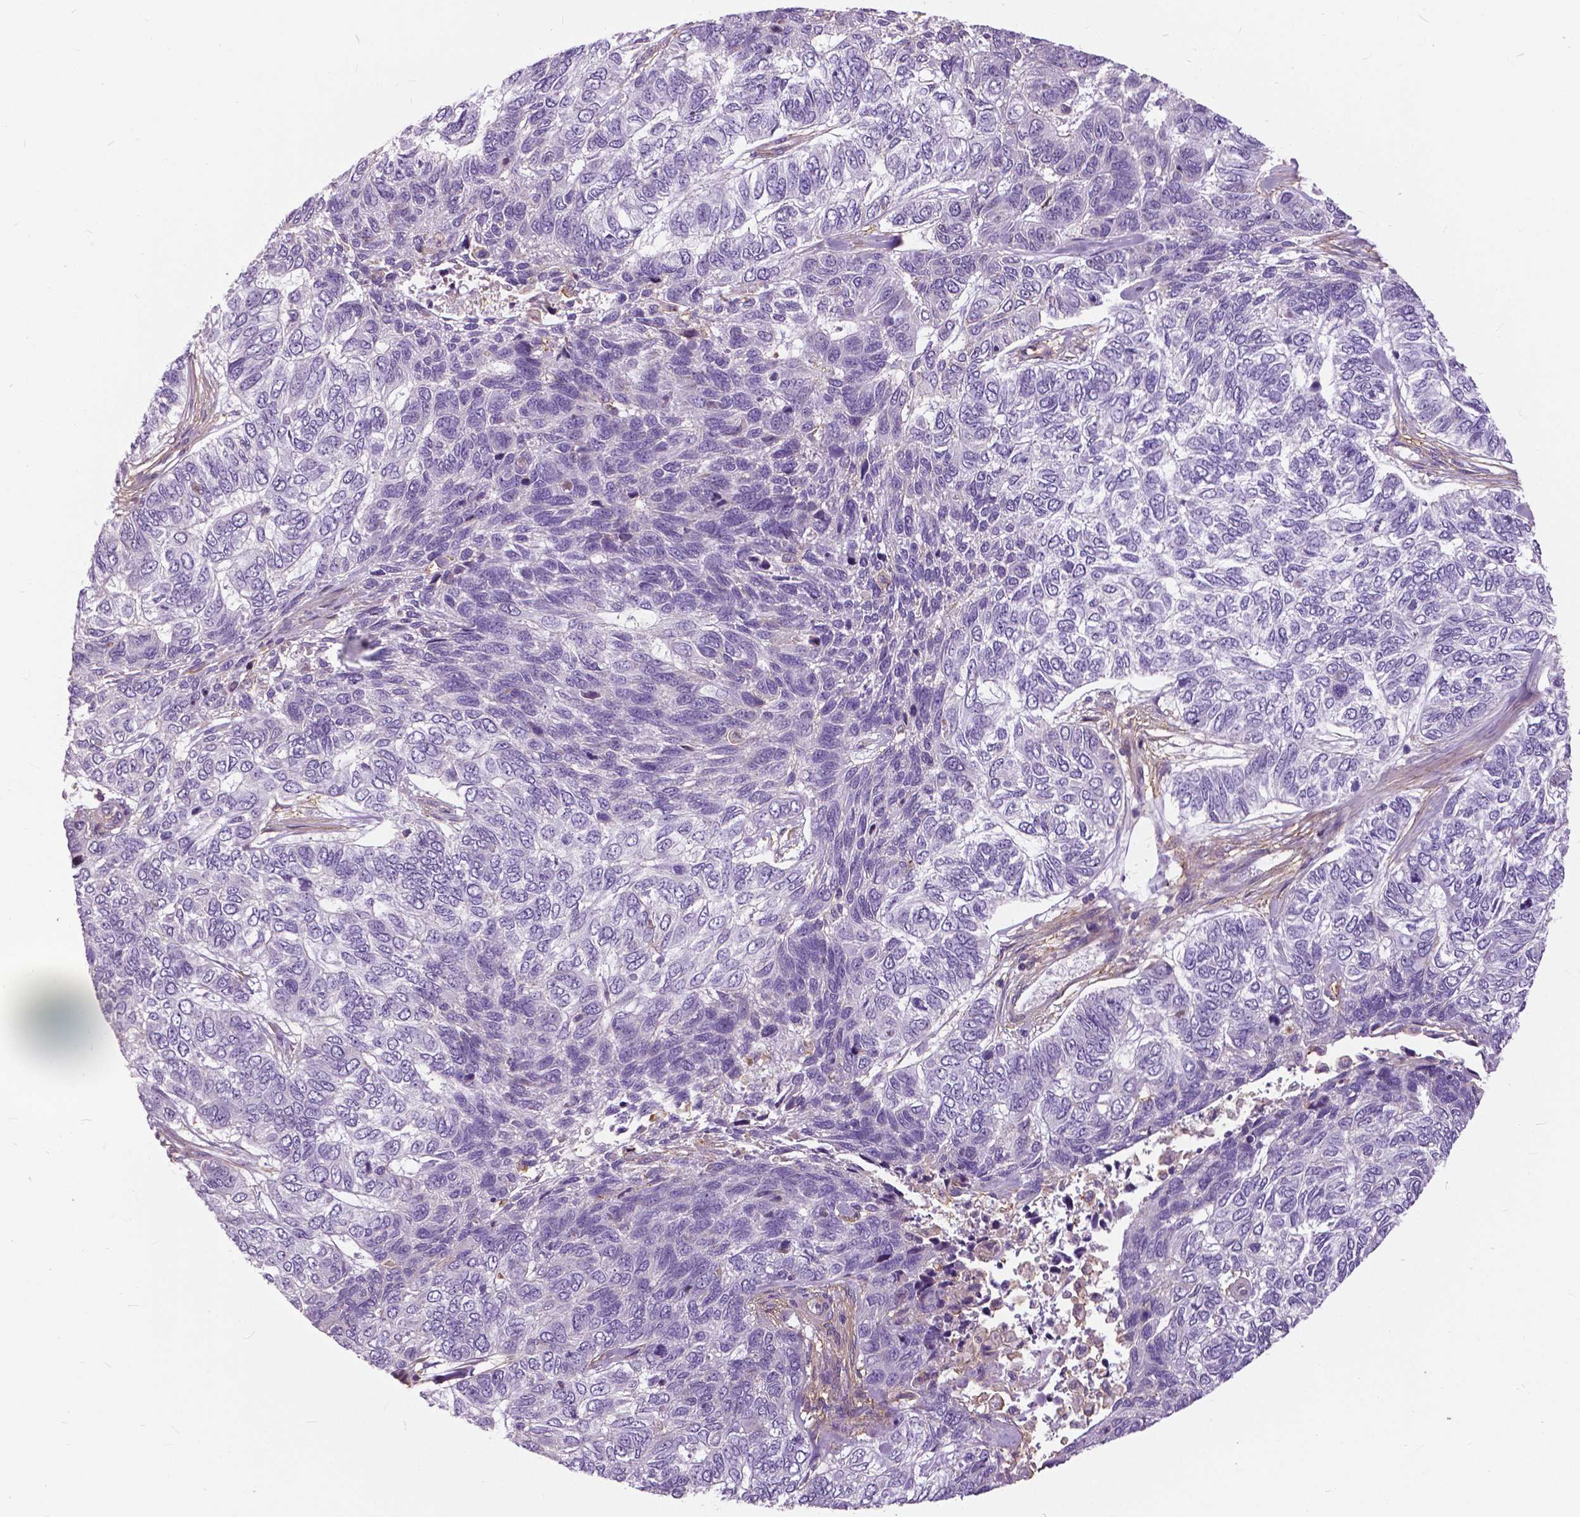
{"staining": {"intensity": "negative", "quantity": "none", "location": "none"}, "tissue": "skin cancer", "cell_type": "Tumor cells", "image_type": "cancer", "snomed": [{"axis": "morphology", "description": "Basal cell carcinoma"}, {"axis": "topography", "description": "Skin"}], "caption": "High power microscopy histopathology image of an immunohistochemistry image of skin cancer (basal cell carcinoma), revealing no significant expression in tumor cells.", "gene": "ANXA13", "patient": {"sex": "female", "age": 65}}